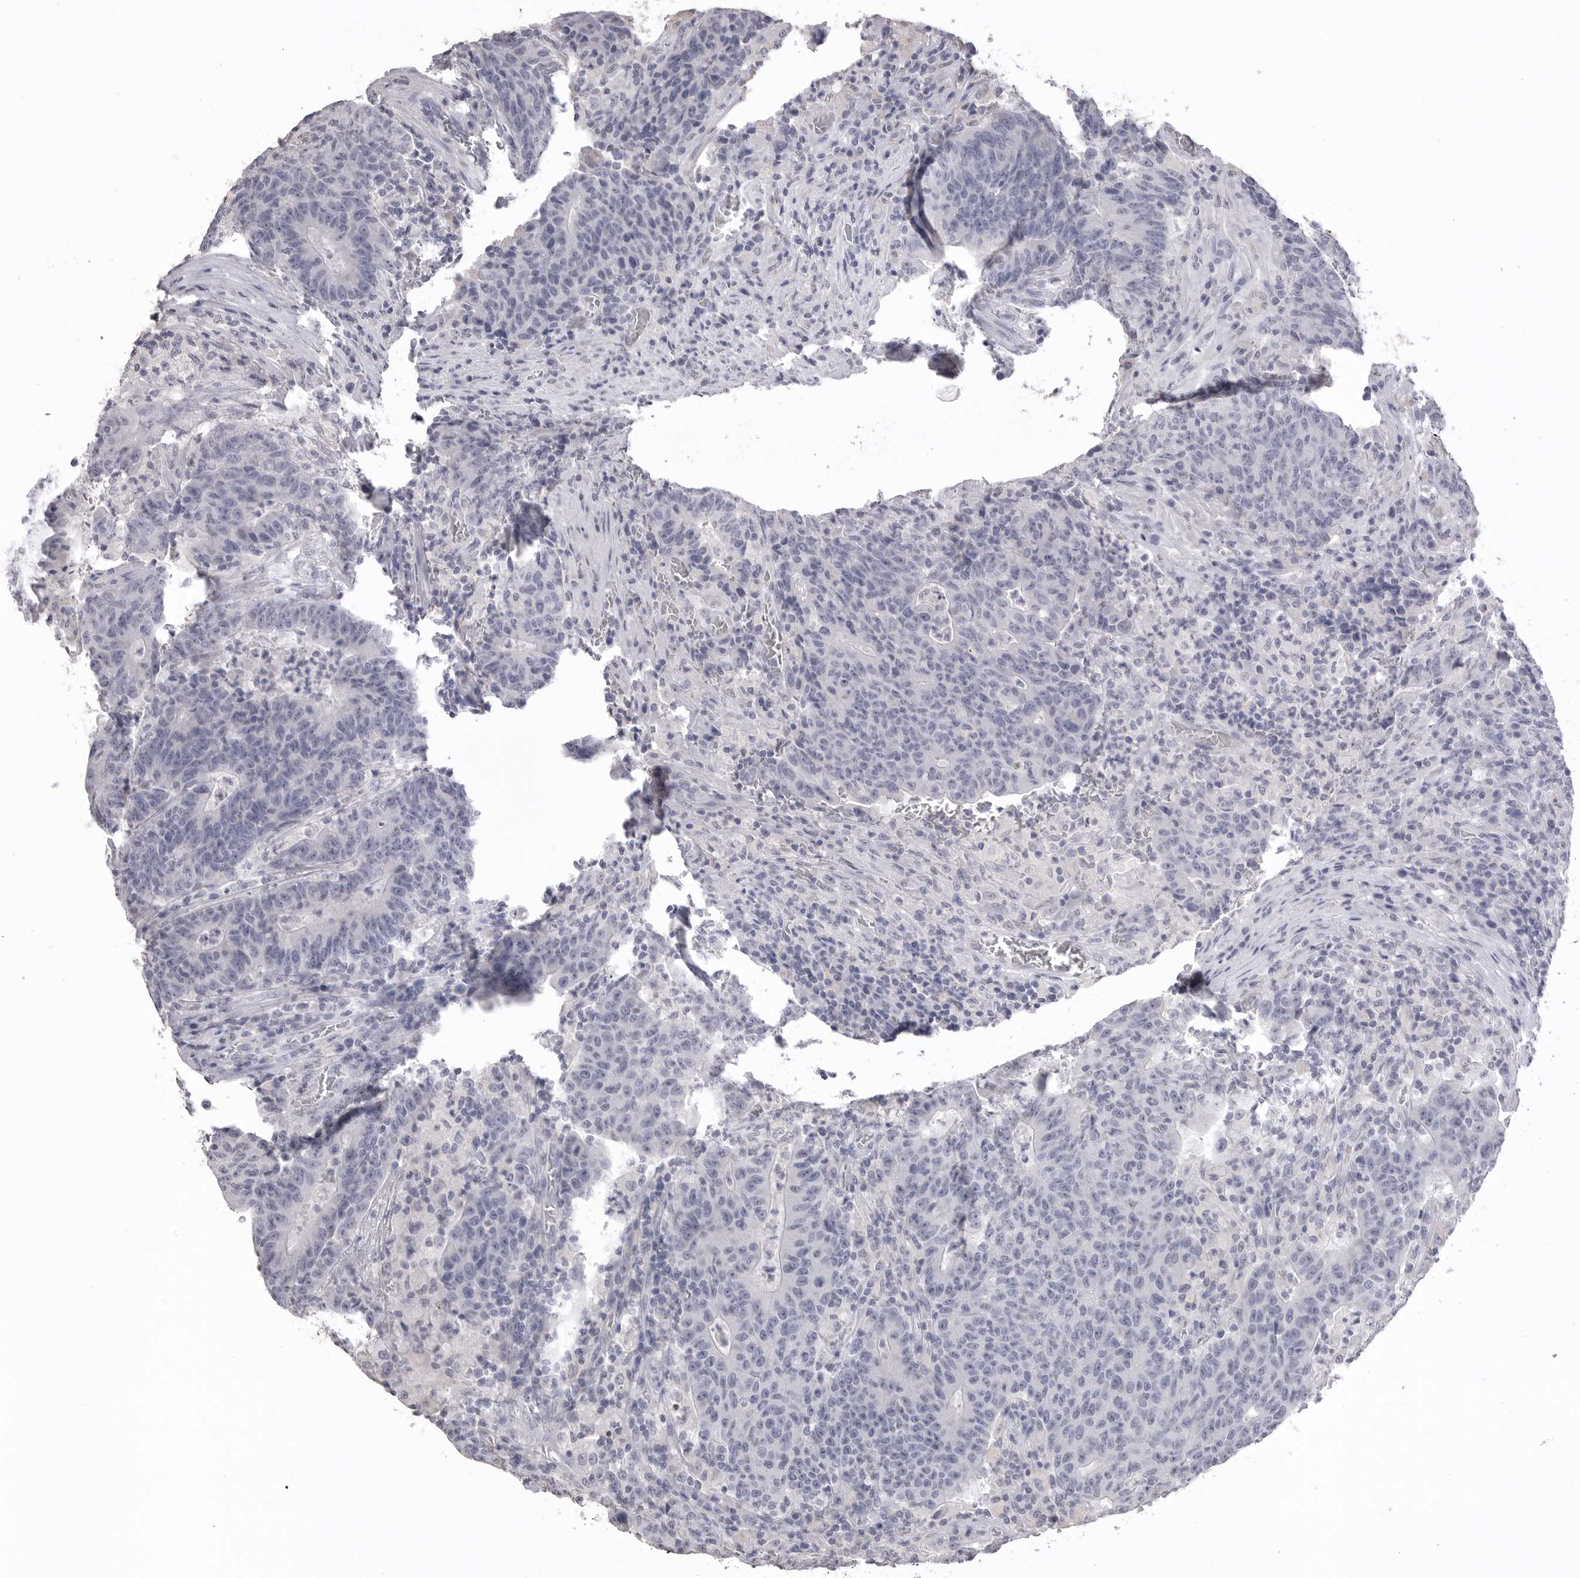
{"staining": {"intensity": "negative", "quantity": "none", "location": "none"}, "tissue": "colorectal cancer", "cell_type": "Tumor cells", "image_type": "cancer", "snomed": [{"axis": "morphology", "description": "Adenocarcinoma, NOS"}, {"axis": "topography", "description": "Colon"}], "caption": "This is a micrograph of IHC staining of colorectal adenocarcinoma, which shows no staining in tumor cells.", "gene": "ICAM5", "patient": {"sex": "female", "age": 75}}